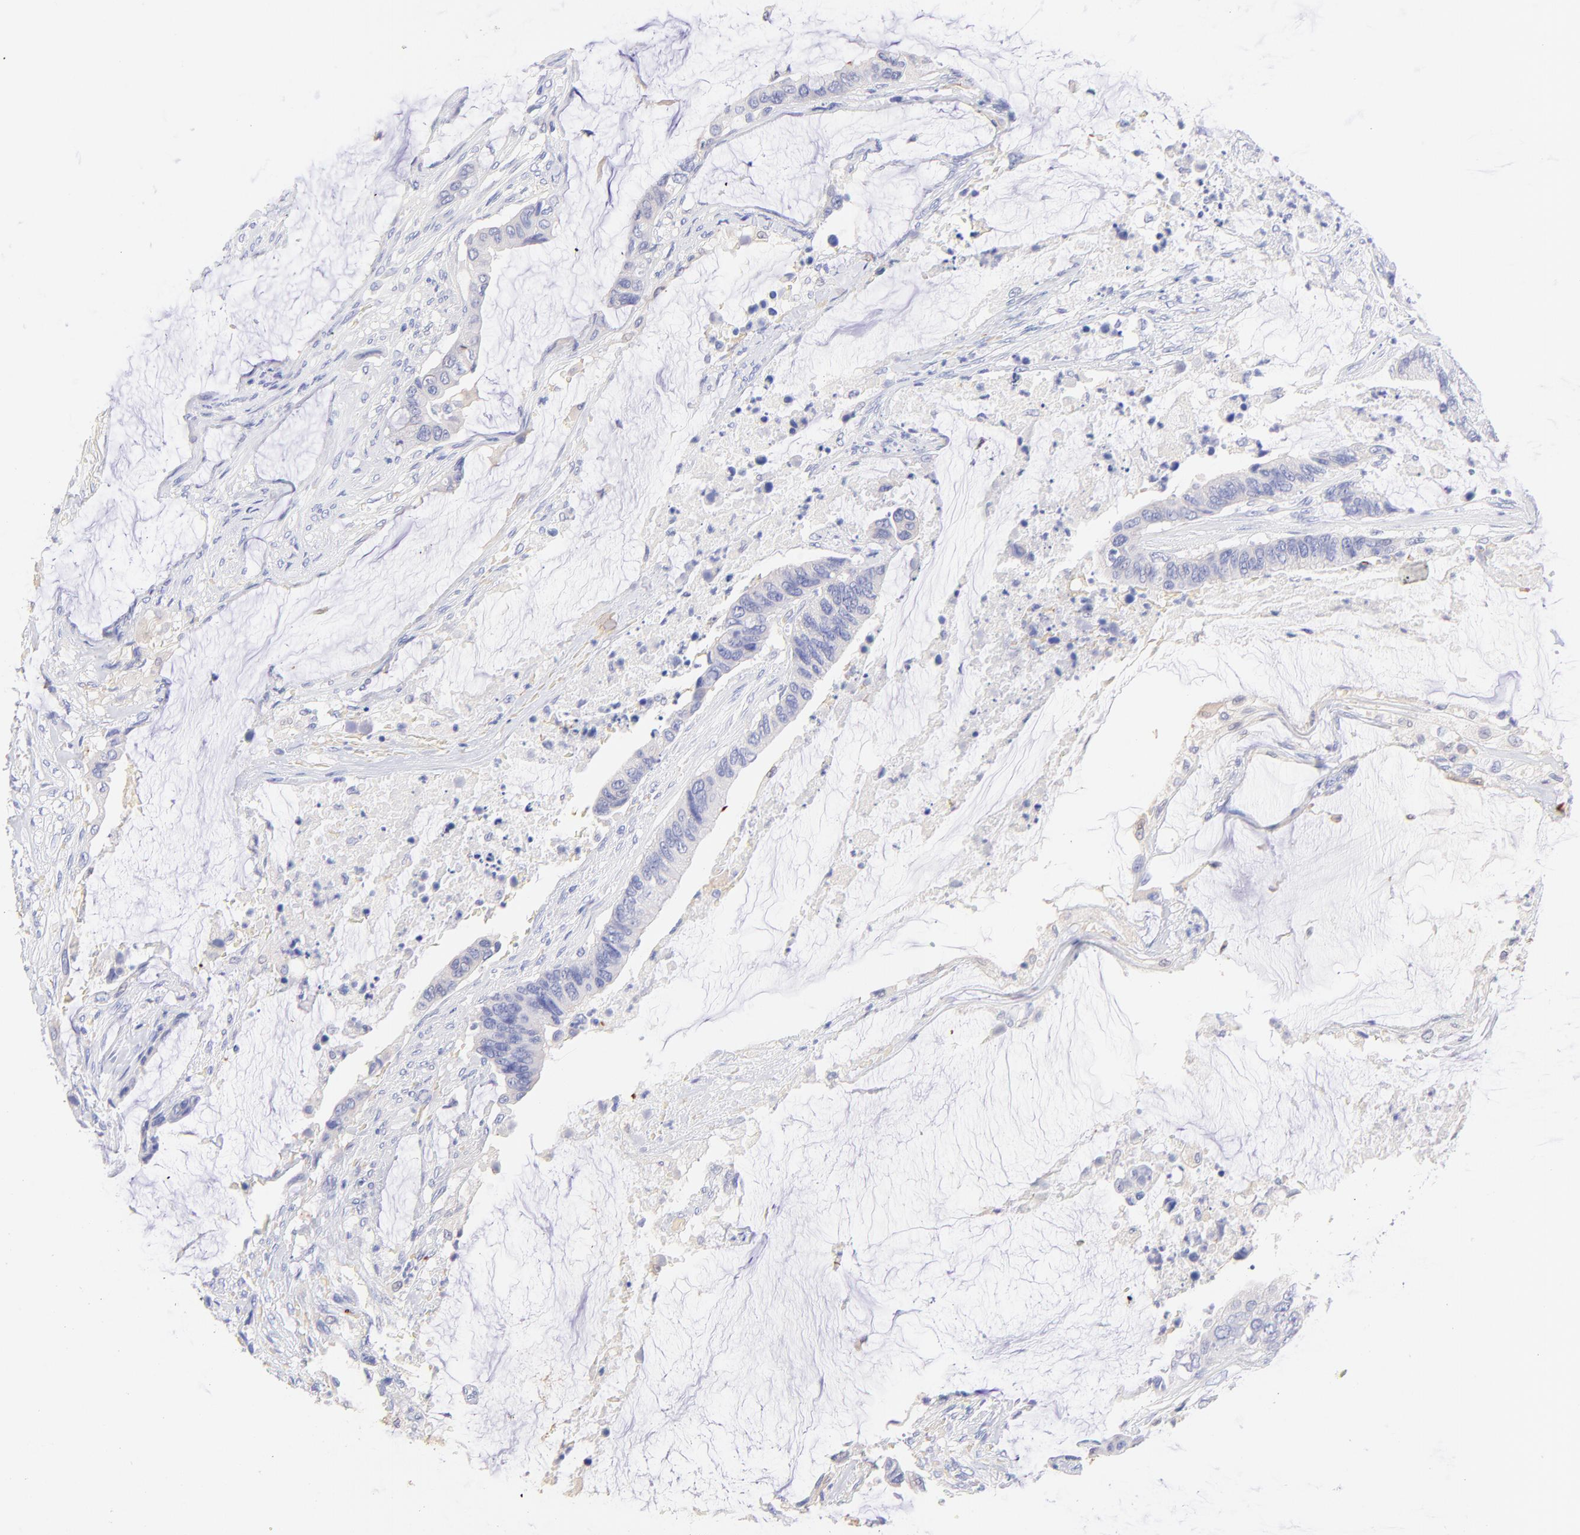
{"staining": {"intensity": "negative", "quantity": "none", "location": "none"}, "tissue": "colorectal cancer", "cell_type": "Tumor cells", "image_type": "cancer", "snomed": [{"axis": "morphology", "description": "Adenocarcinoma, NOS"}, {"axis": "topography", "description": "Rectum"}], "caption": "This image is of colorectal cancer stained with IHC to label a protein in brown with the nuclei are counter-stained blue. There is no positivity in tumor cells.", "gene": "FRMPD3", "patient": {"sex": "female", "age": 59}}